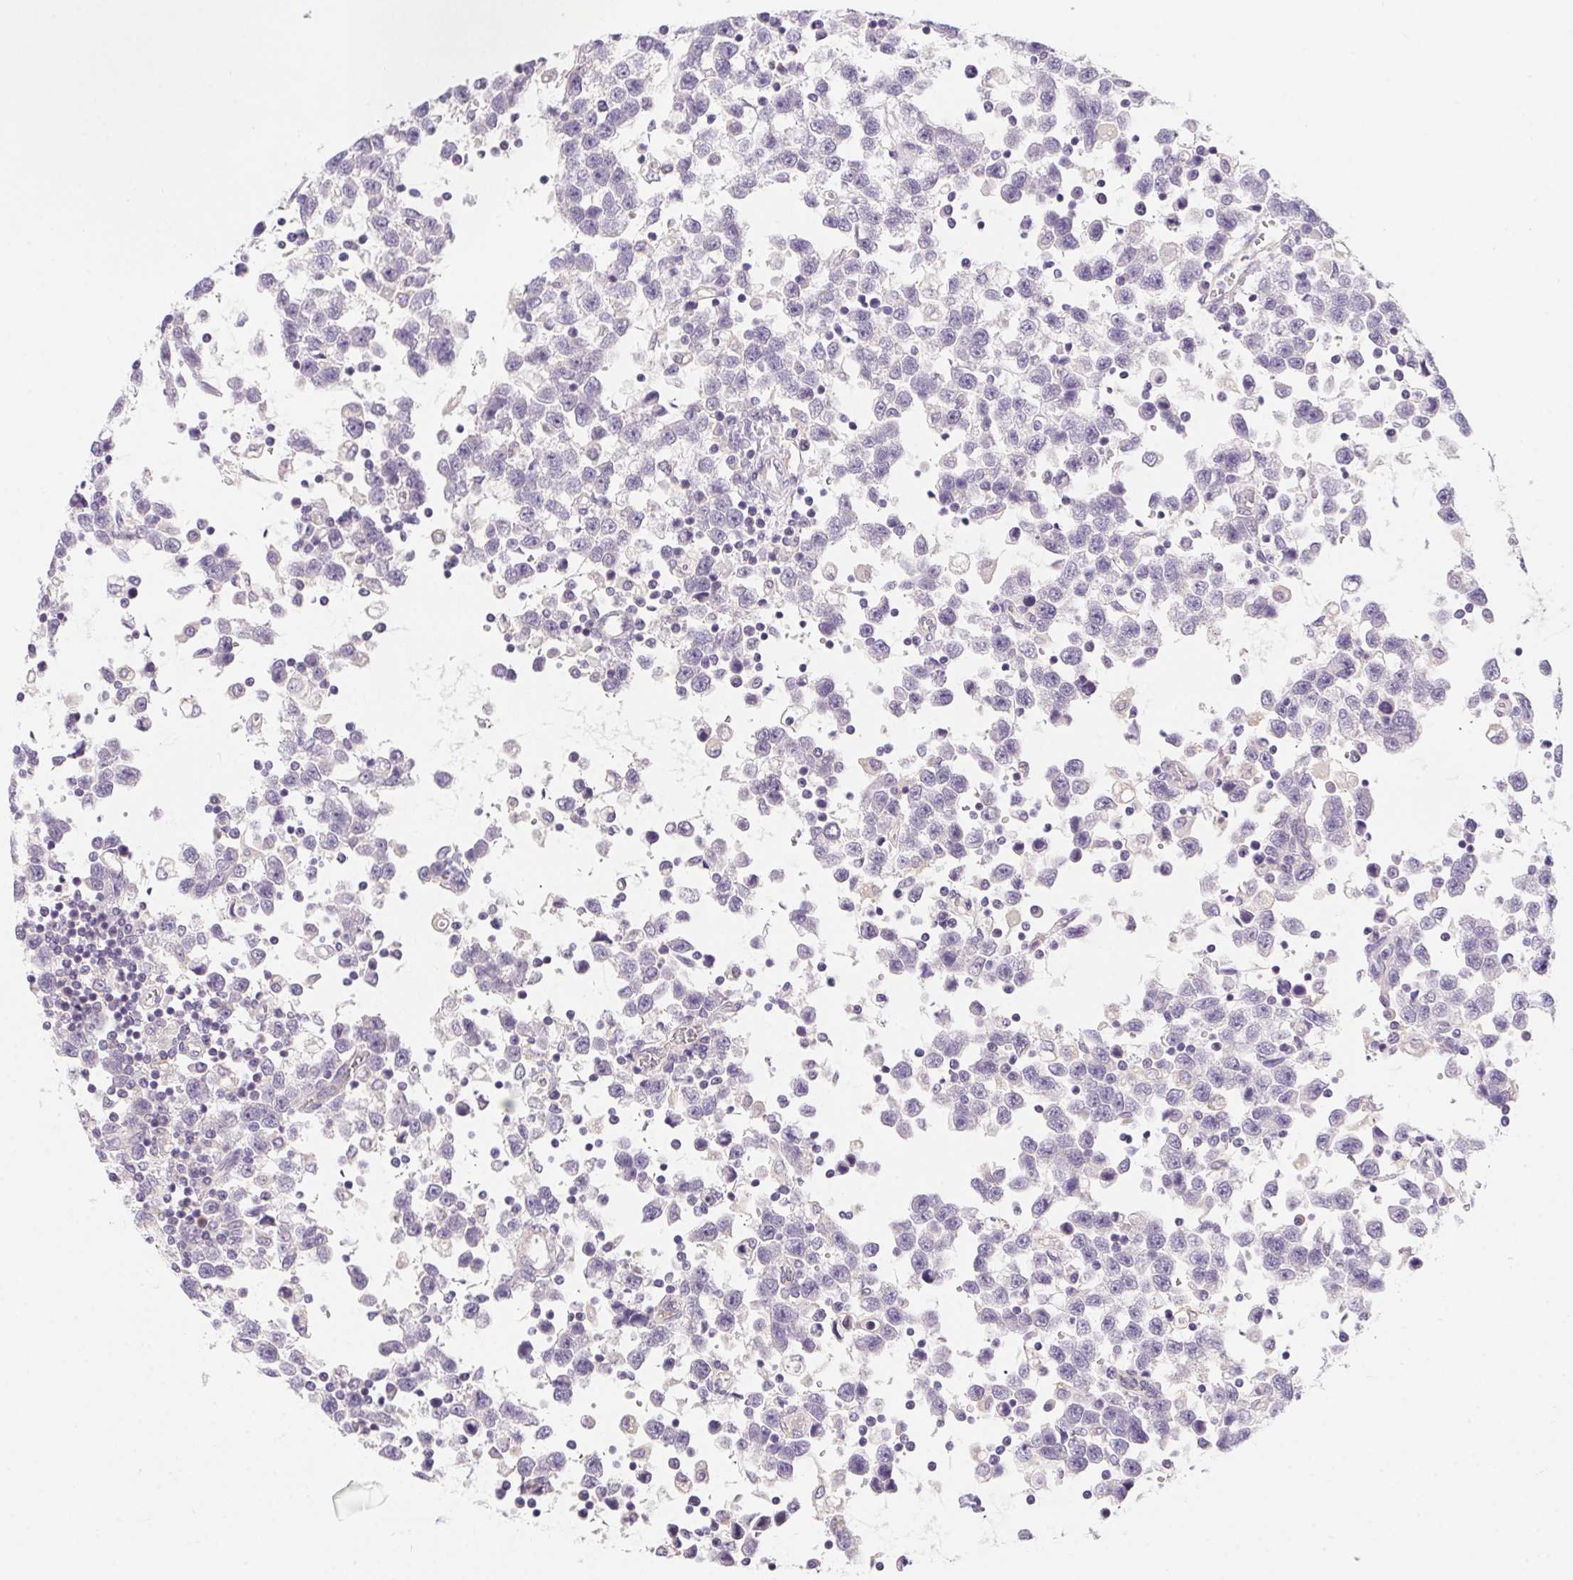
{"staining": {"intensity": "negative", "quantity": "none", "location": "none"}, "tissue": "testis cancer", "cell_type": "Tumor cells", "image_type": "cancer", "snomed": [{"axis": "morphology", "description": "Seminoma, NOS"}, {"axis": "topography", "description": "Testis"}], "caption": "Human testis seminoma stained for a protein using immunohistochemistry displays no staining in tumor cells.", "gene": "PRKAA1", "patient": {"sex": "male", "age": 34}}